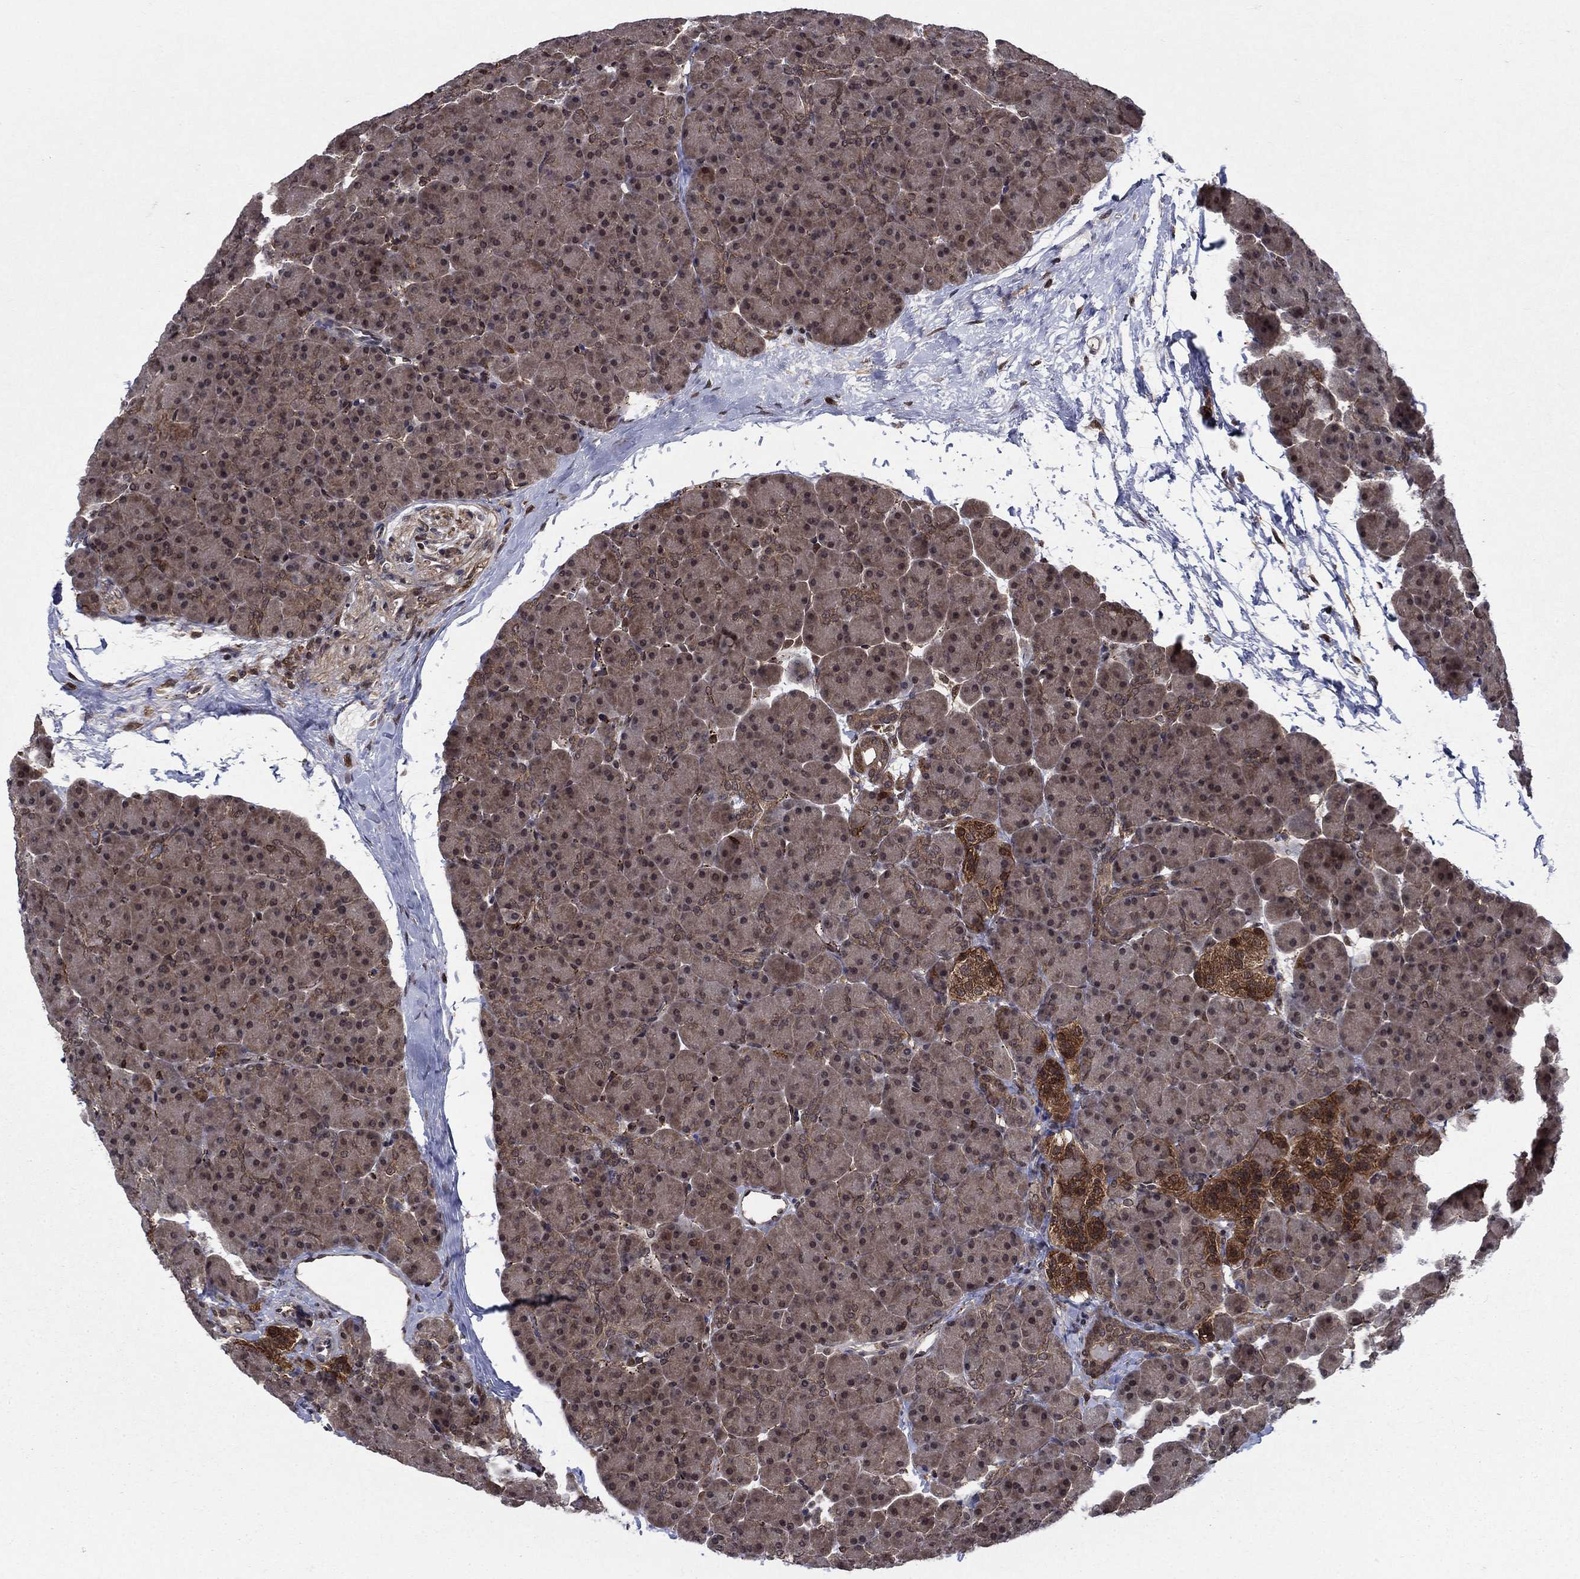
{"staining": {"intensity": "moderate", "quantity": "25%-75%", "location": "cytoplasmic/membranous"}, "tissue": "pancreas", "cell_type": "Exocrine glandular cells", "image_type": "normal", "snomed": [{"axis": "morphology", "description": "Normal tissue, NOS"}, {"axis": "topography", "description": "Pancreas"}], "caption": "Immunohistochemistry (IHC) (DAB (3,3'-diaminobenzidine)) staining of benign human pancreas demonstrates moderate cytoplasmic/membranous protein positivity in approximately 25%-75% of exocrine glandular cells. (Stains: DAB (3,3'-diaminobenzidine) in brown, nuclei in blue, Microscopy: brightfield microscopy at high magnification).", "gene": "CACYBP", "patient": {"sex": "female", "age": 44}}